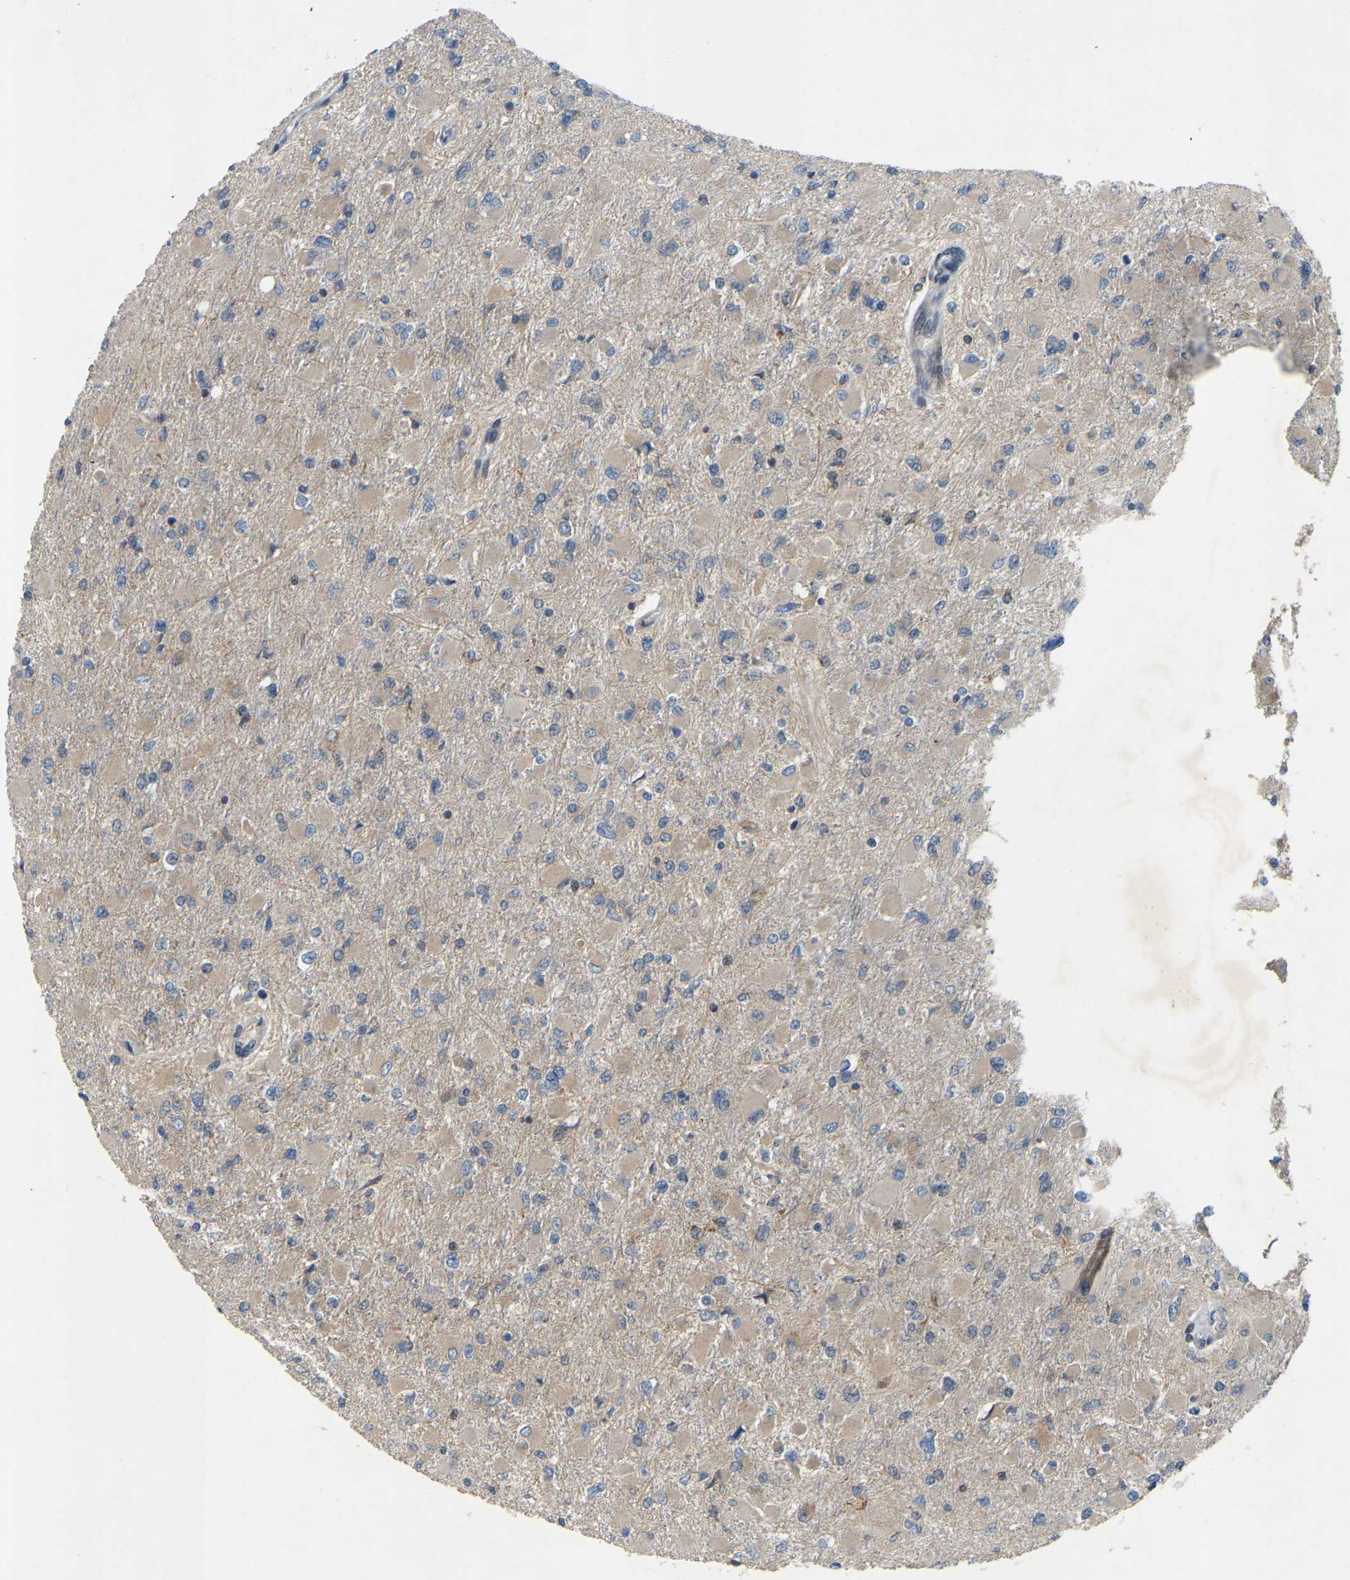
{"staining": {"intensity": "weak", "quantity": ">75%", "location": "cytoplasmic/membranous"}, "tissue": "glioma", "cell_type": "Tumor cells", "image_type": "cancer", "snomed": [{"axis": "morphology", "description": "Glioma, malignant, High grade"}, {"axis": "topography", "description": "Cerebral cortex"}], "caption": "Immunohistochemical staining of glioma exhibits low levels of weak cytoplasmic/membranous expression in about >75% of tumor cells.", "gene": "PARL", "patient": {"sex": "female", "age": 36}}